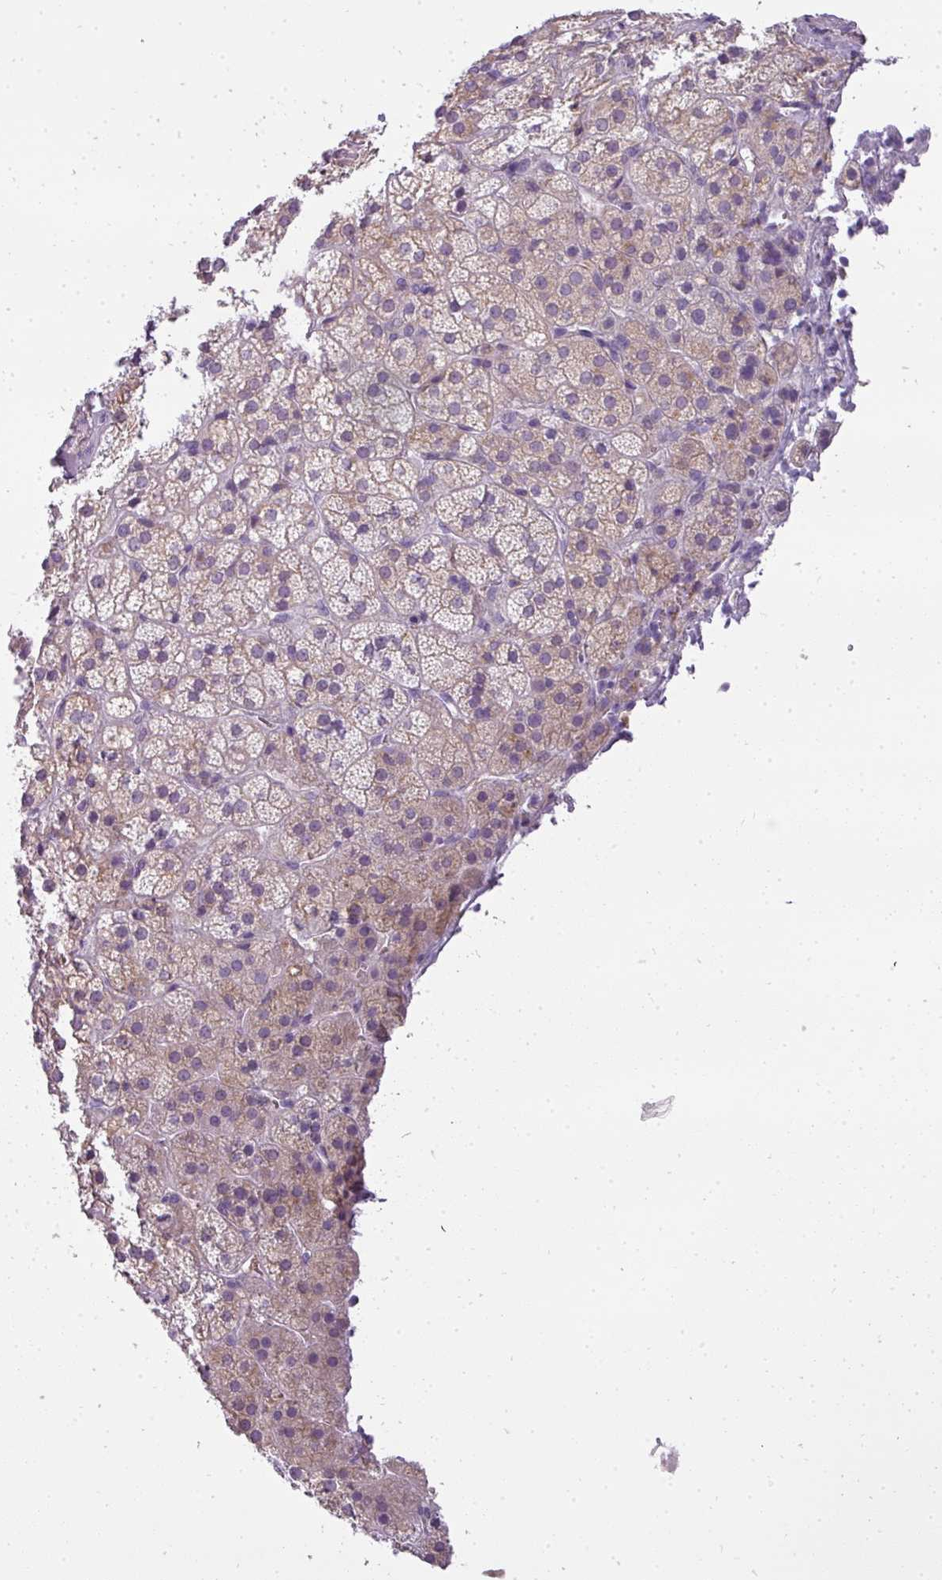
{"staining": {"intensity": "weak", "quantity": "<25%", "location": "cytoplasmic/membranous"}, "tissue": "adrenal gland", "cell_type": "Glandular cells", "image_type": "normal", "snomed": [{"axis": "morphology", "description": "Normal tissue, NOS"}, {"axis": "topography", "description": "Adrenal gland"}], "caption": "A histopathology image of adrenal gland stained for a protein reveals no brown staining in glandular cells. Nuclei are stained in blue.", "gene": "ATP6V1D", "patient": {"sex": "female", "age": 70}}